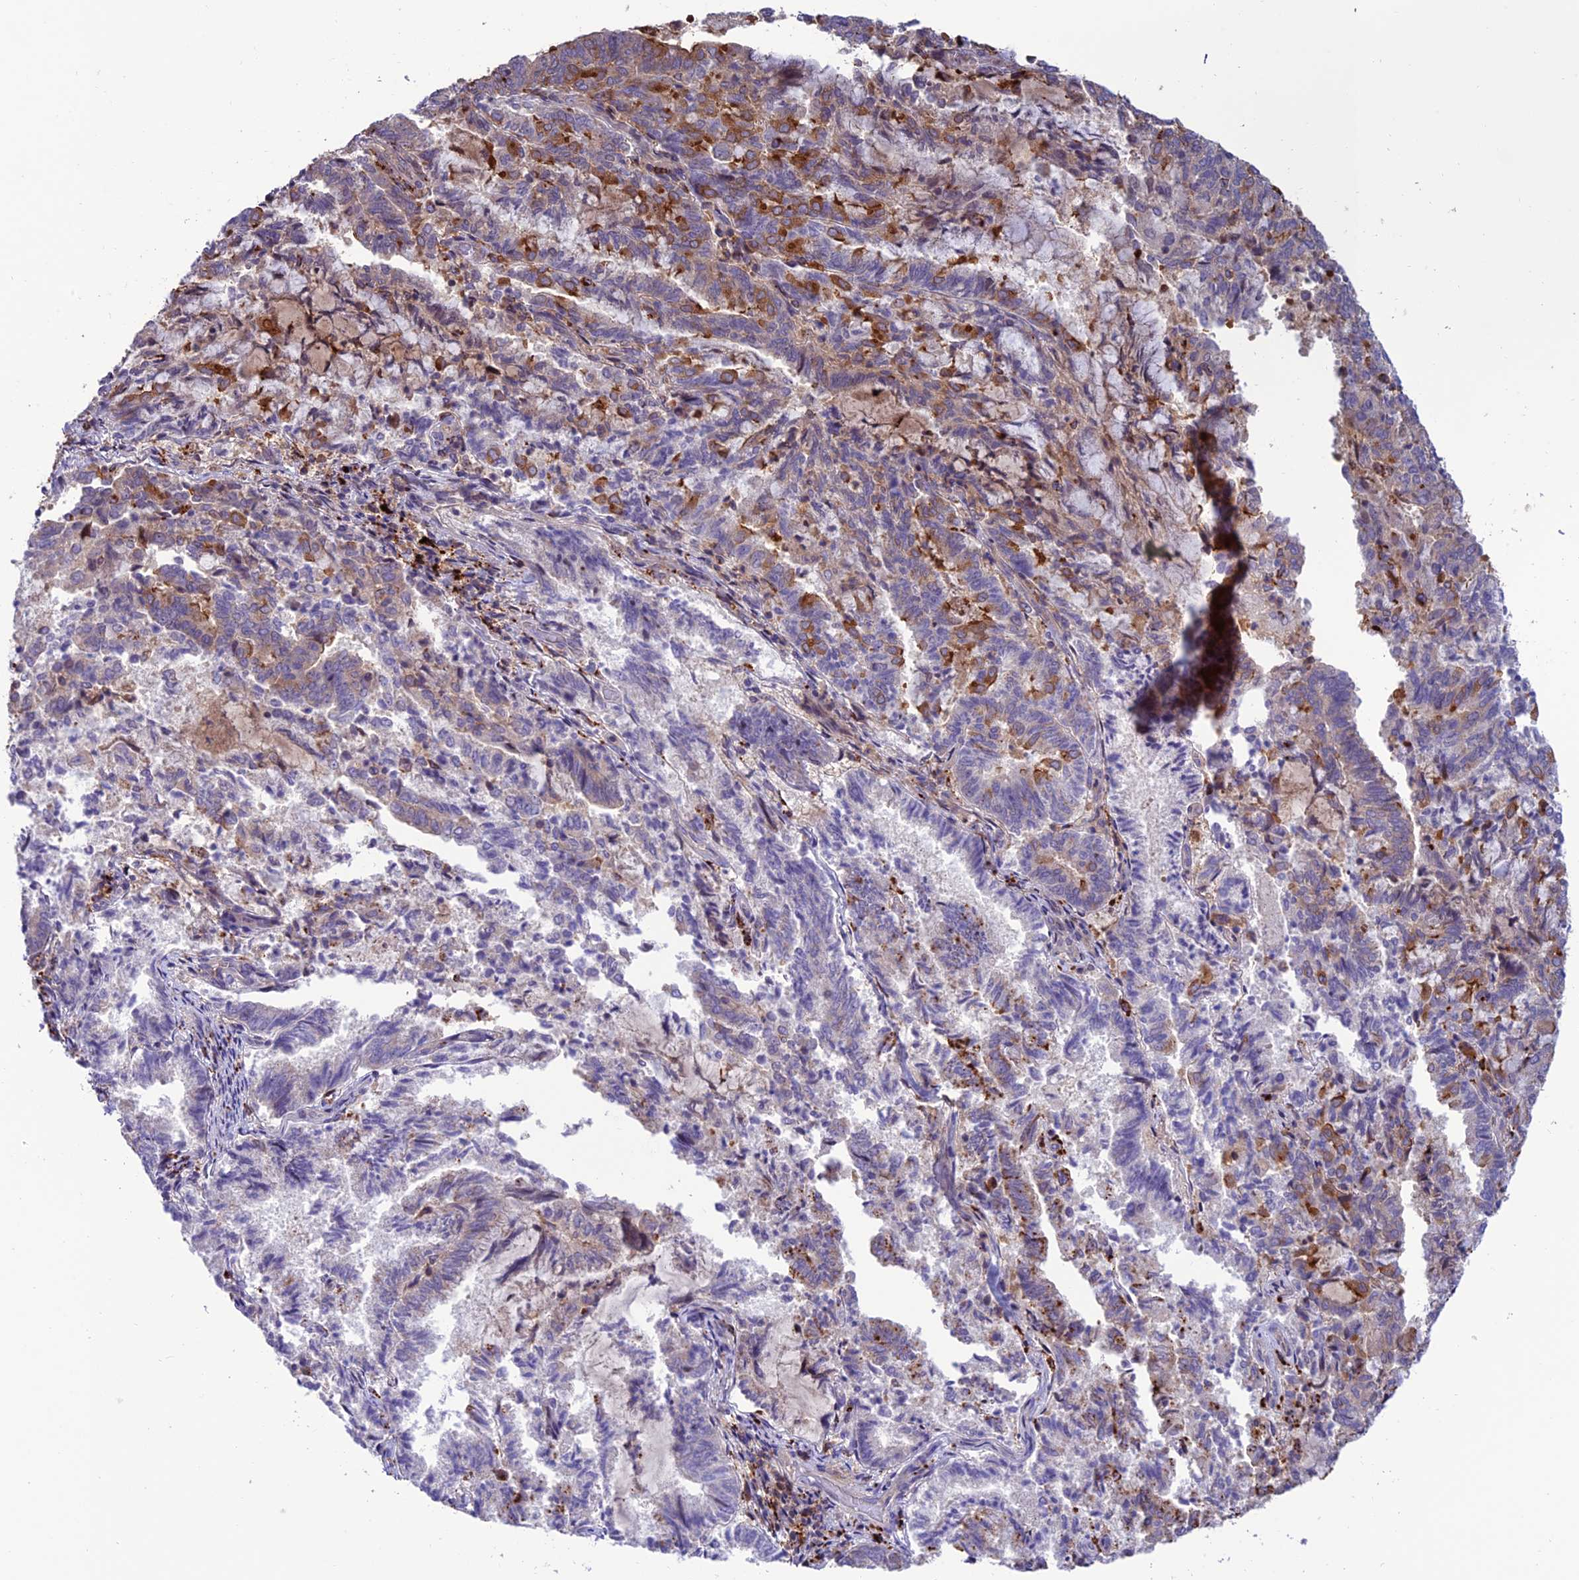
{"staining": {"intensity": "weak", "quantity": "<25%", "location": "cytoplasmic/membranous"}, "tissue": "endometrial cancer", "cell_type": "Tumor cells", "image_type": "cancer", "snomed": [{"axis": "morphology", "description": "Adenocarcinoma, NOS"}, {"axis": "topography", "description": "Endometrium"}], "caption": "A micrograph of endometrial adenocarcinoma stained for a protein reveals no brown staining in tumor cells.", "gene": "ARHGEF18", "patient": {"sex": "female", "age": 80}}